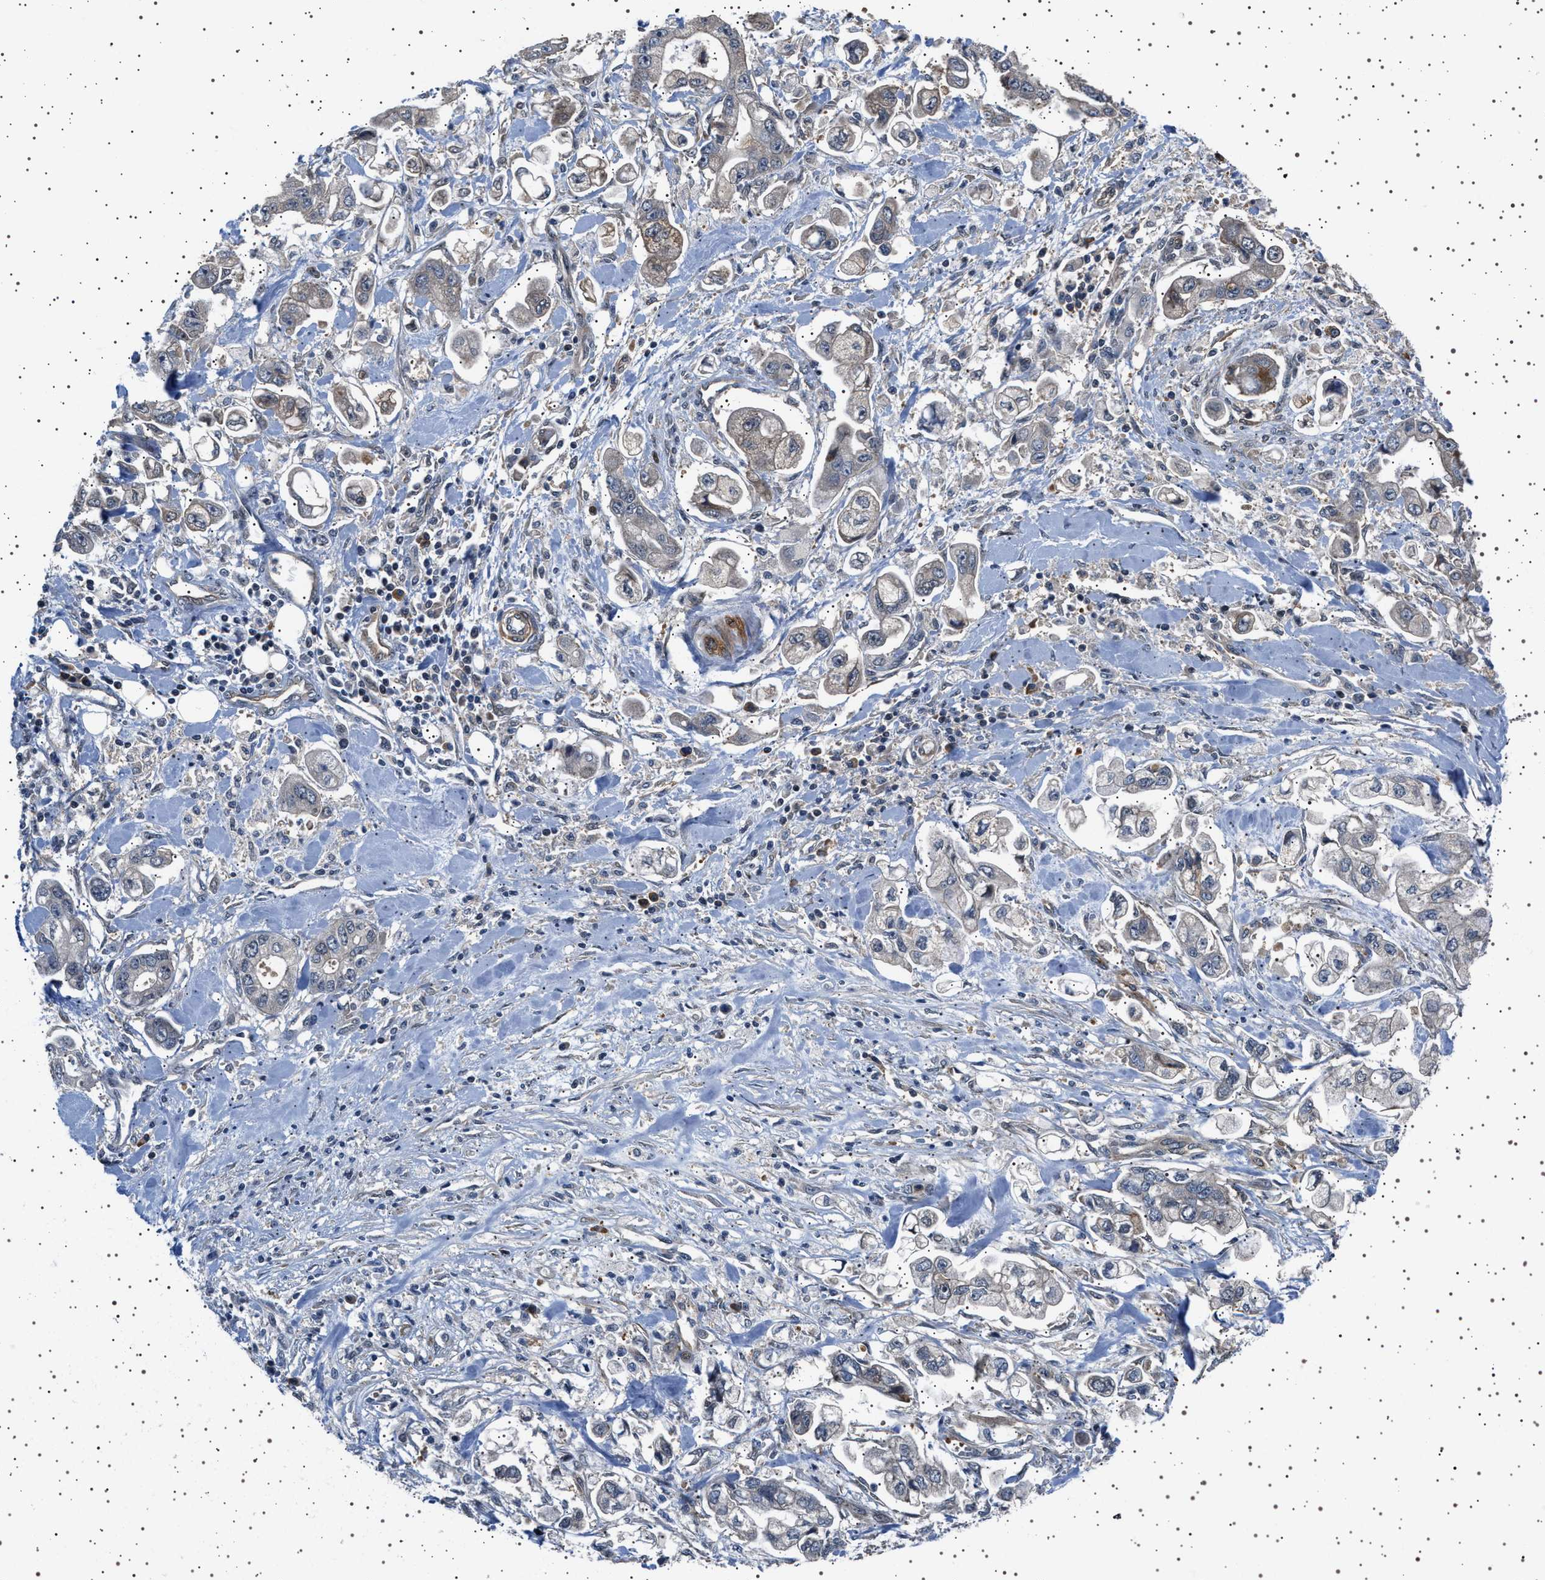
{"staining": {"intensity": "negative", "quantity": "none", "location": "none"}, "tissue": "stomach cancer", "cell_type": "Tumor cells", "image_type": "cancer", "snomed": [{"axis": "morphology", "description": "Normal tissue, NOS"}, {"axis": "morphology", "description": "Adenocarcinoma, NOS"}, {"axis": "topography", "description": "Stomach"}], "caption": "This is a image of IHC staining of adenocarcinoma (stomach), which shows no positivity in tumor cells. Nuclei are stained in blue.", "gene": "BAG3", "patient": {"sex": "male", "age": 62}}